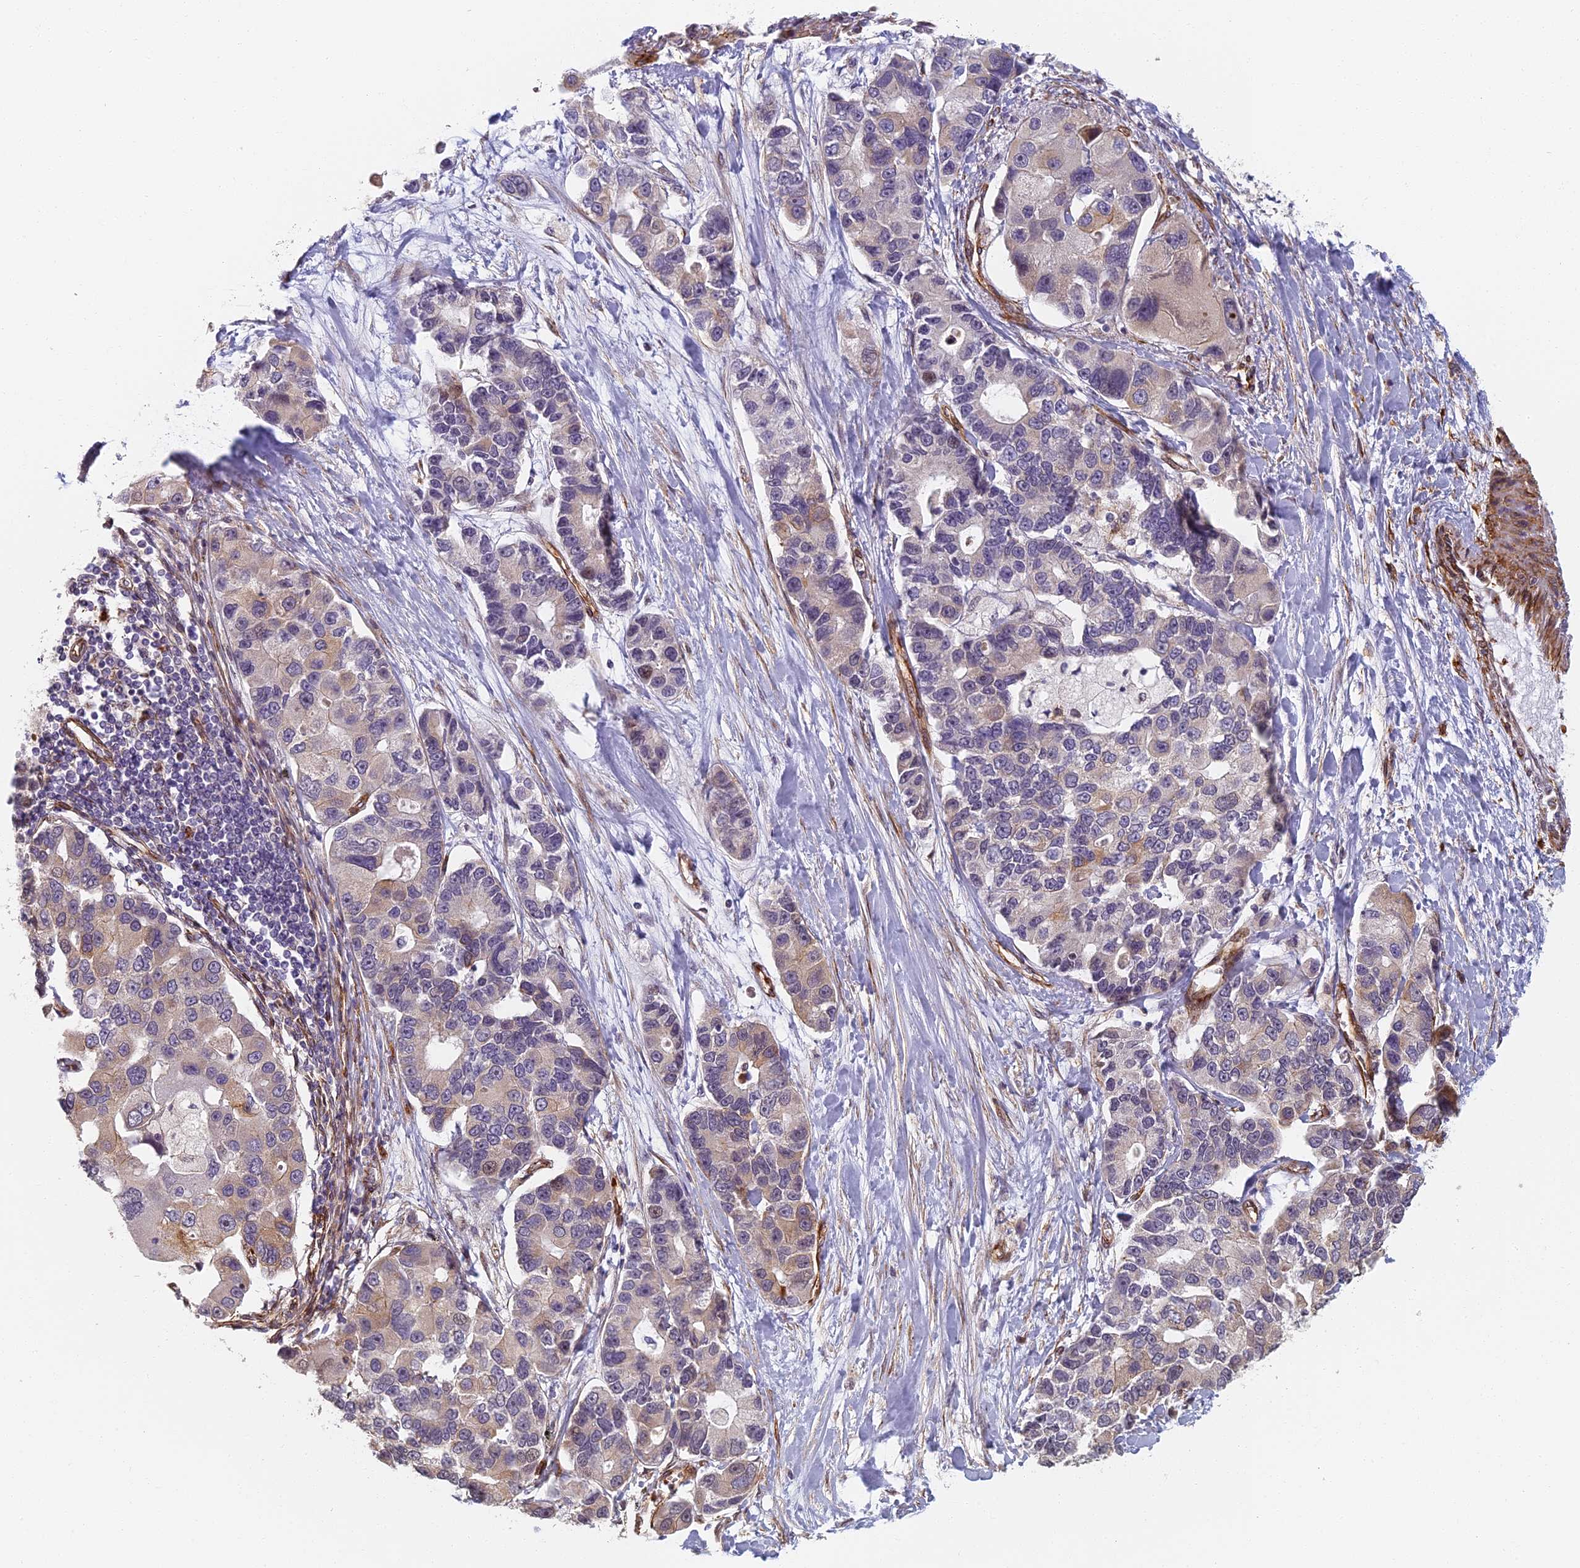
{"staining": {"intensity": "moderate", "quantity": "25%-75%", "location": "cytoplasmic/membranous"}, "tissue": "lung cancer", "cell_type": "Tumor cells", "image_type": "cancer", "snomed": [{"axis": "morphology", "description": "Adenocarcinoma, NOS"}, {"axis": "topography", "description": "Lung"}], "caption": "A histopathology image of lung cancer stained for a protein reveals moderate cytoplasmic/membranous brown staining in tumor cells. The staining was performed using DAB (3,3'-diaminobenzidine), with brown indicating positive protein expression. Nuclei are stained blue with hematoxylin.", "gene": "ABCB10", "patient": {"sex": "female", "age": 54}}